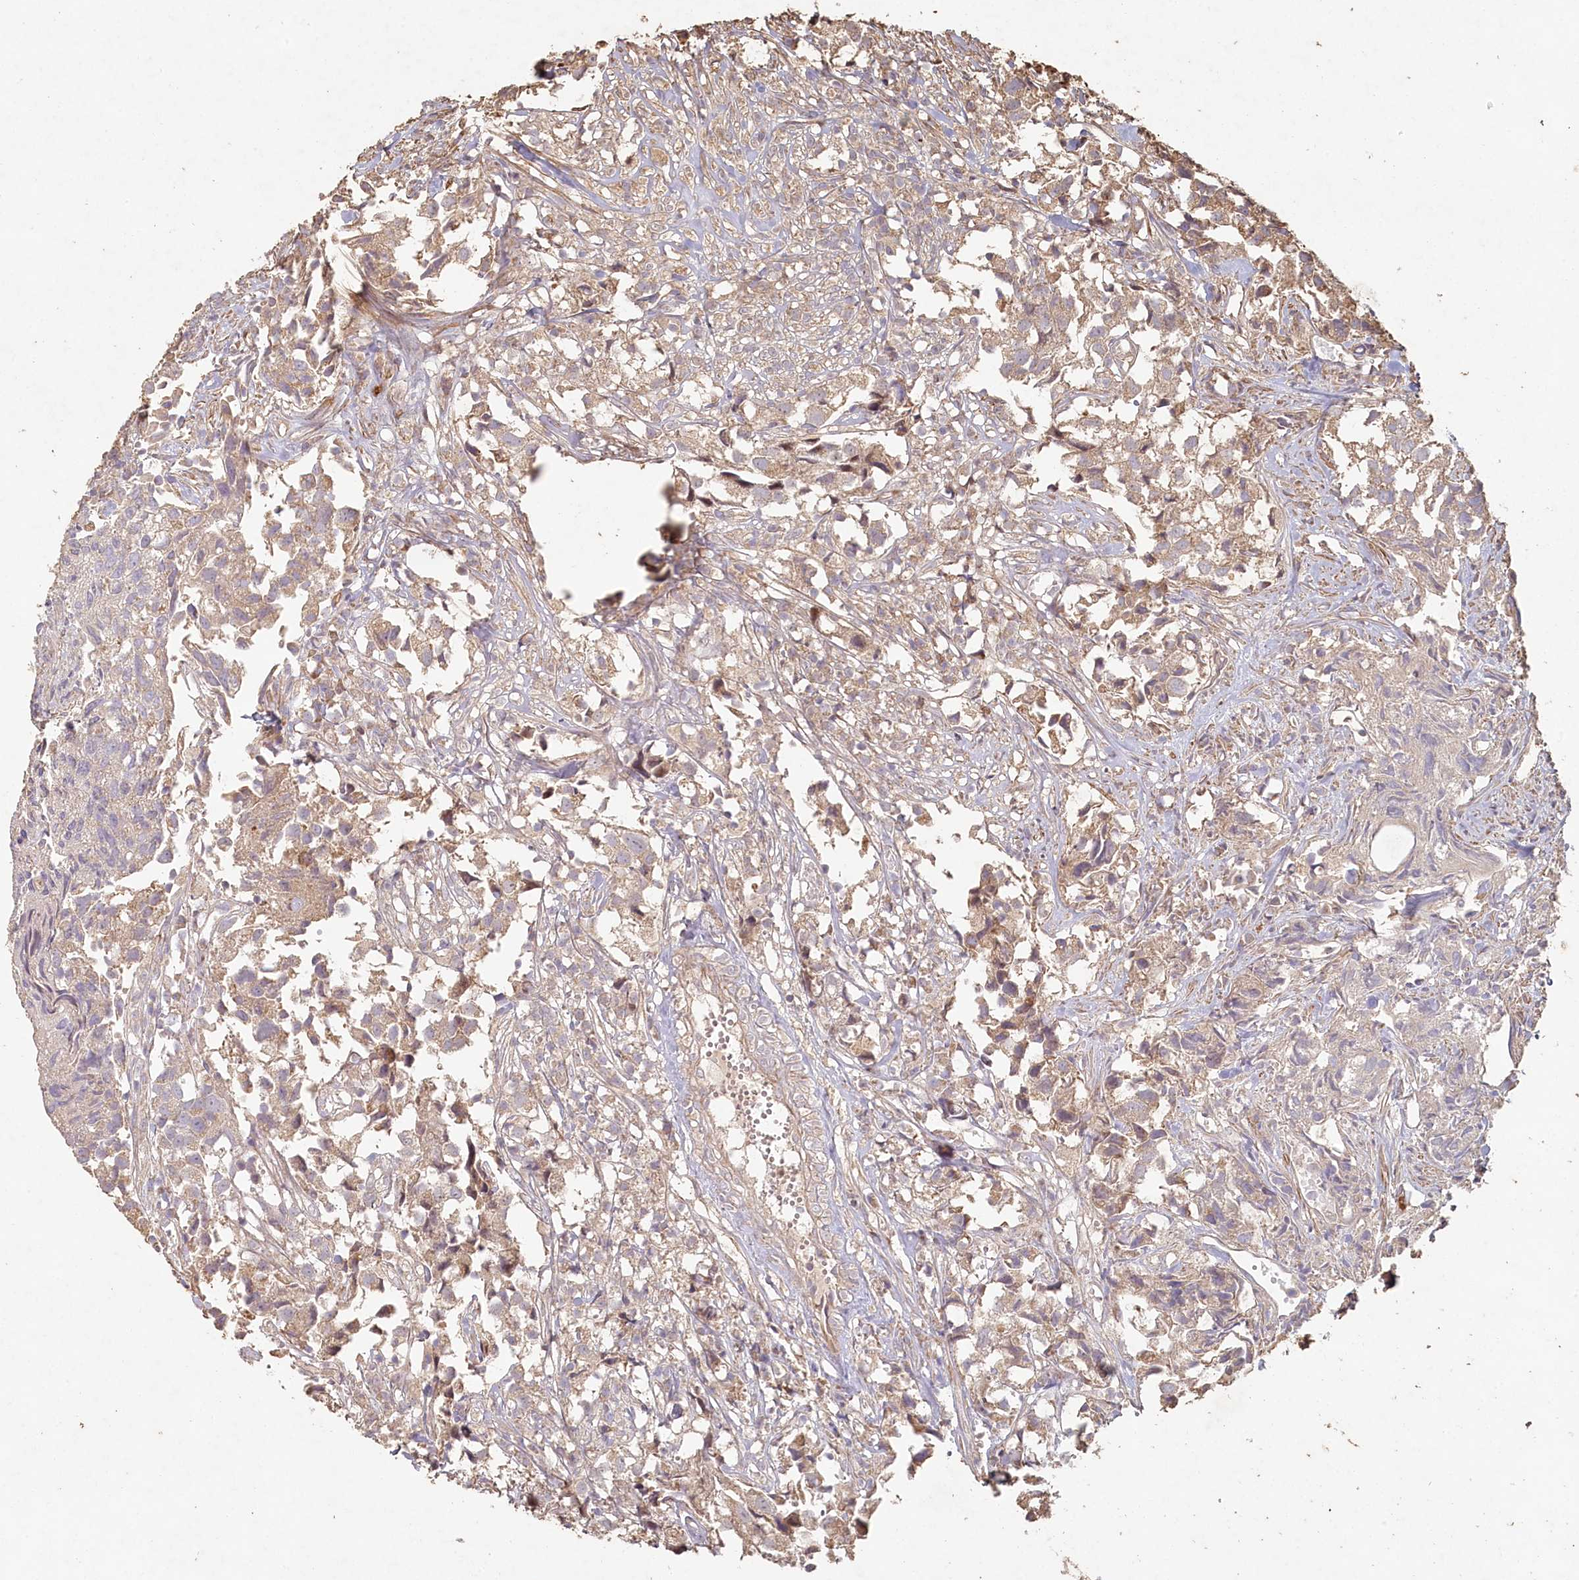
{"staining": {"intensity": "weak", "quantity": "<25%", "location": "cytoplasmic/membranous"}, "tissue": "urothelial cancer", "cell_type": "Tumor cells", "image_type": "cancer", "snomed": [{"axis": "morphology", "description": "Urothelial carcinoma, High grade"}, {"axis": "topography", "description": "Urinary bladder"}], "caption": "There is no significant expression in tumor cells of high-grade urothelial carcinoma. (DAB immunohistochemistry (IHC) with hematoxylin counter stain).", "gene": "HAL", "patient": {"sex": "female", "age": 75}}